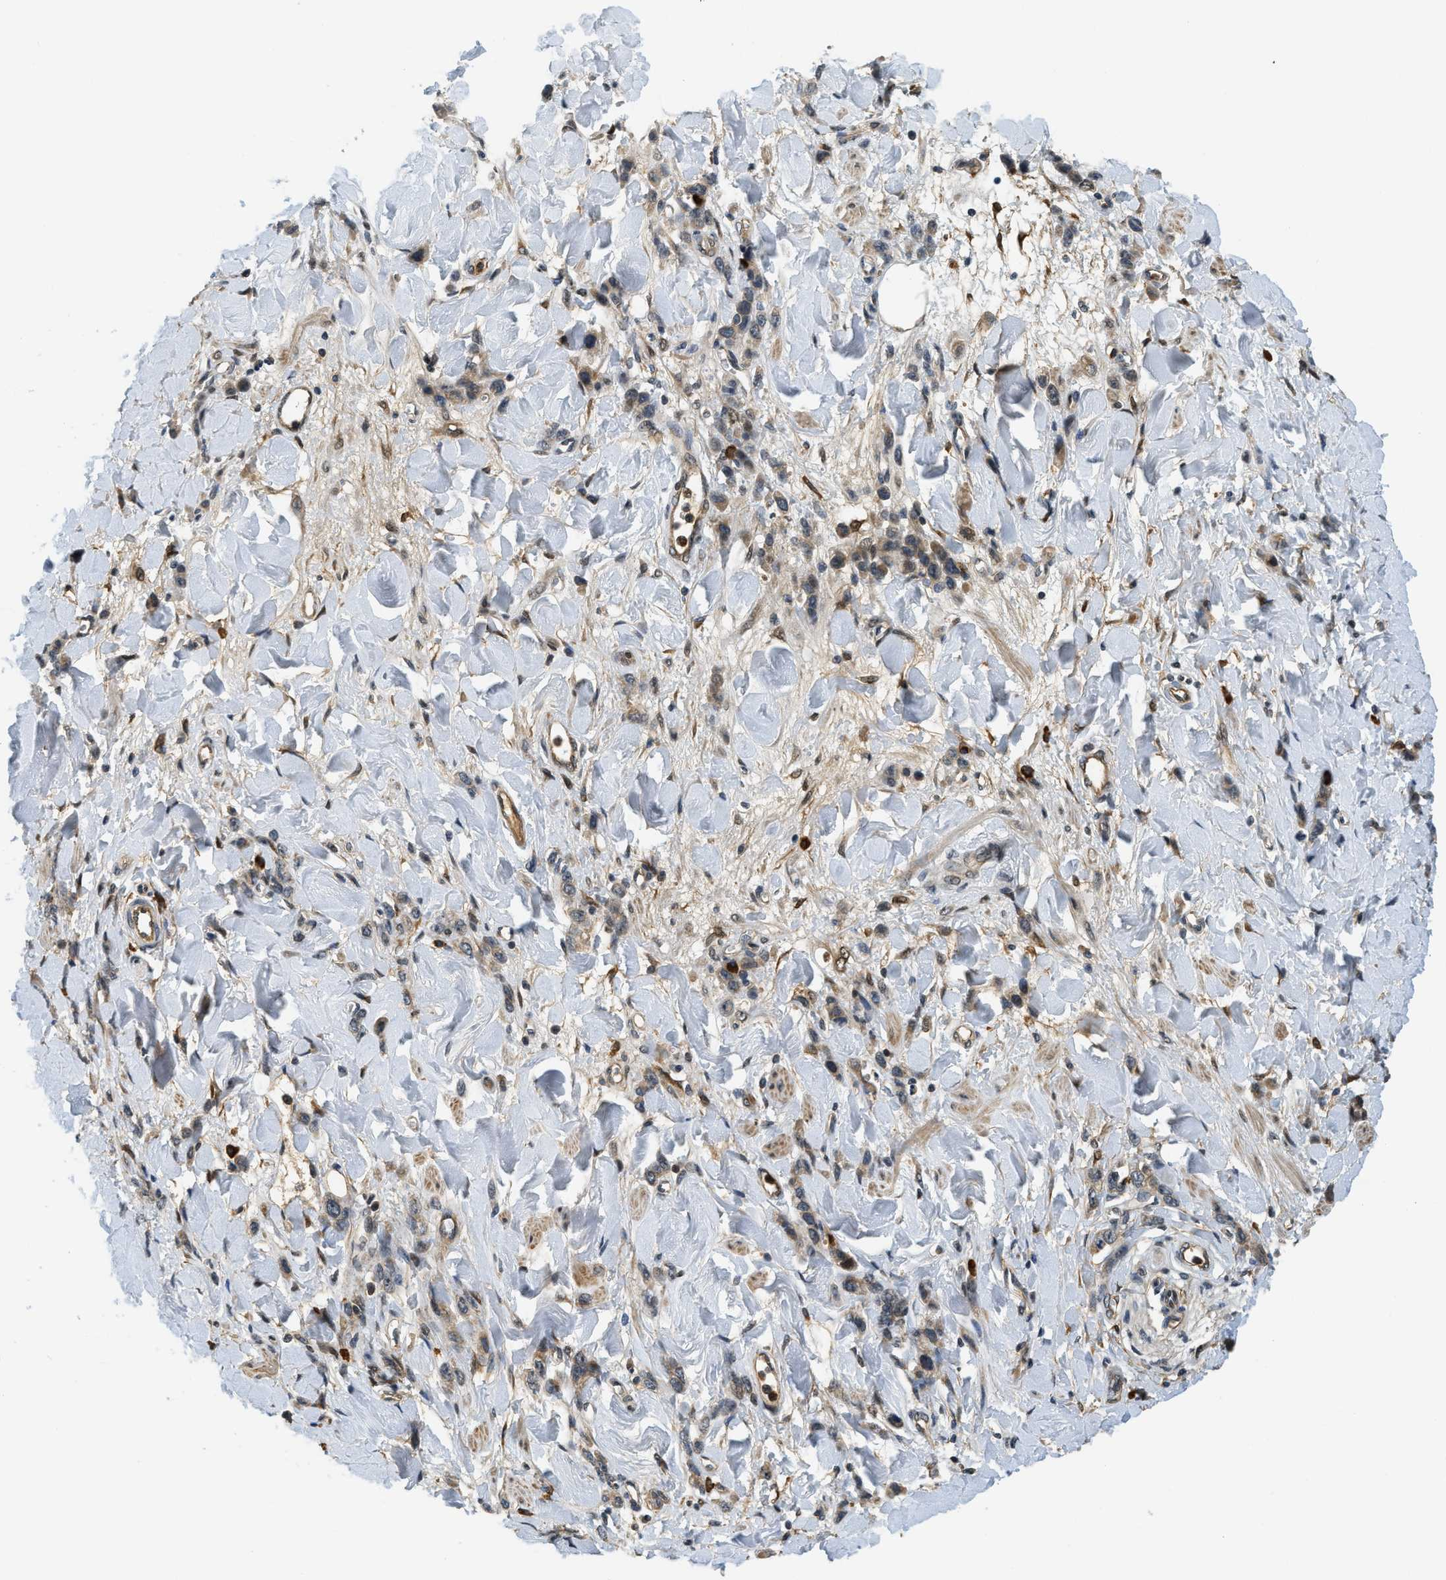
{"staining": {"intensity": "weak", "quantity": ">75%", "location": "cytoplasmic/membranous"}, "tissue": "stomach cancer", "cell_type": "Tumor cells", "image_type": "cancer", "snomed": [{"axis": "morphology", "description": "Normal tissue, NOS"}, {"axis": "morphology", "description": "Adenocarcinoma, NOS"}, {"axis": "topography", "description": "Stomach"}], "caption": "Tumor cells demonstrate low levels of weak cytoplasmic/membranous positivity in approximately >75% of cells in stomach cancer (adenocarcinoma). The protein is stained brown, and the nuclei are stained in blue (DAB (3,3'-diaminobenzidine) IHC with brightfield microscopy, high magnification).", "gene": "KMT2A", "patient": {"sex": "male", "age": 82}}